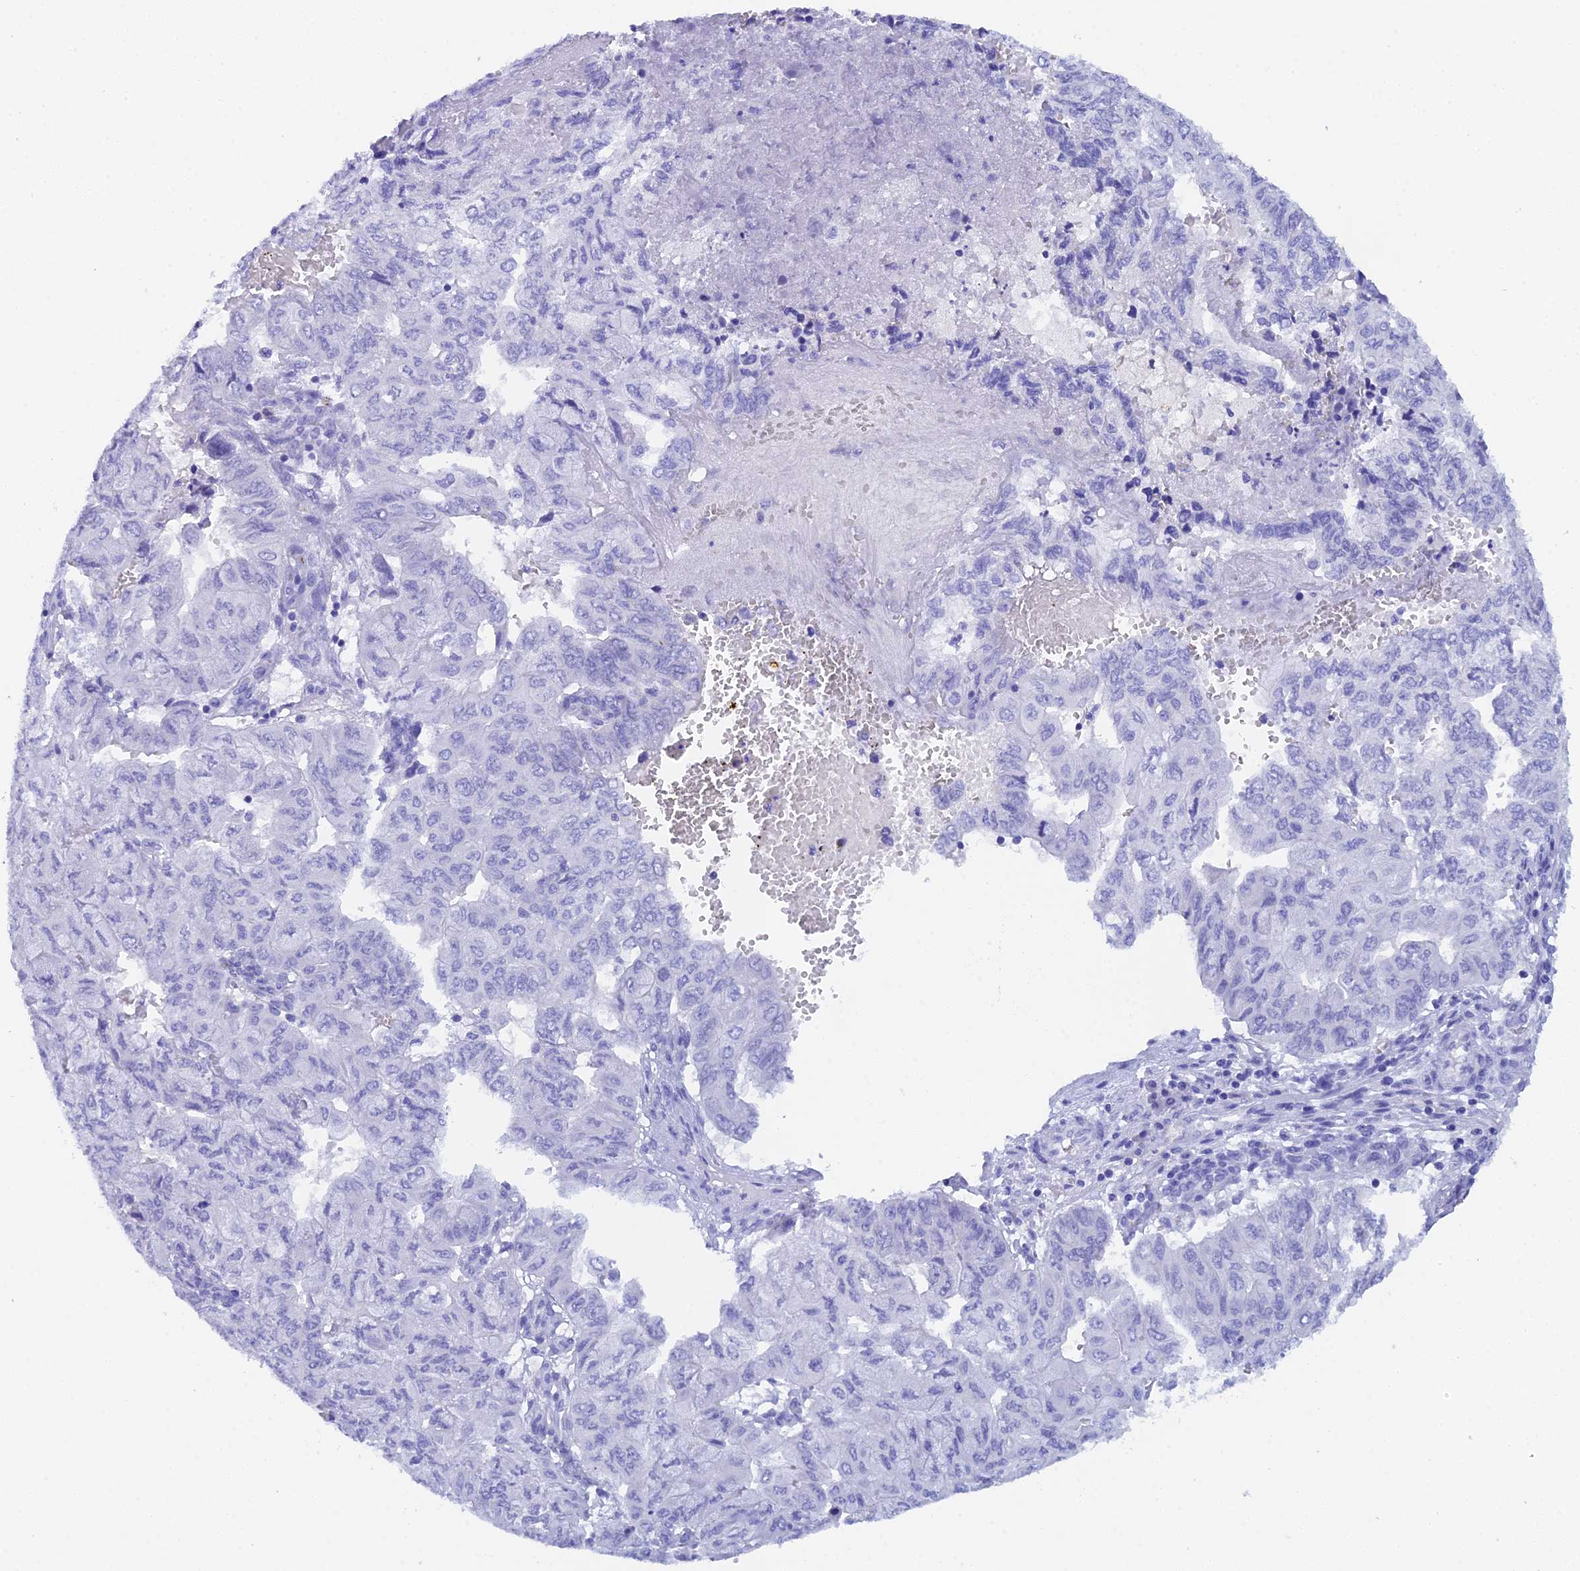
{"staining": {"intensity": "negative", "quantity": "none", "location": "none"}, "tissue": "pancreatic cancer", "cell_type": "Tumor cells", "image_type": "cancer", "snomed": [{"axis": "morphology", "description": "Adenocarcinoma, NOS"}, {"axis": "topography", "description": "Pancreas"}], "caption": "This is an immunohistochemistry (IHC) photomicrograph of human pancreatic cancer (adenocarcinoma). There is no positivity in tumor cells.", "gene": "REG1A", "patient": {"sex": "male", "age": 51}}